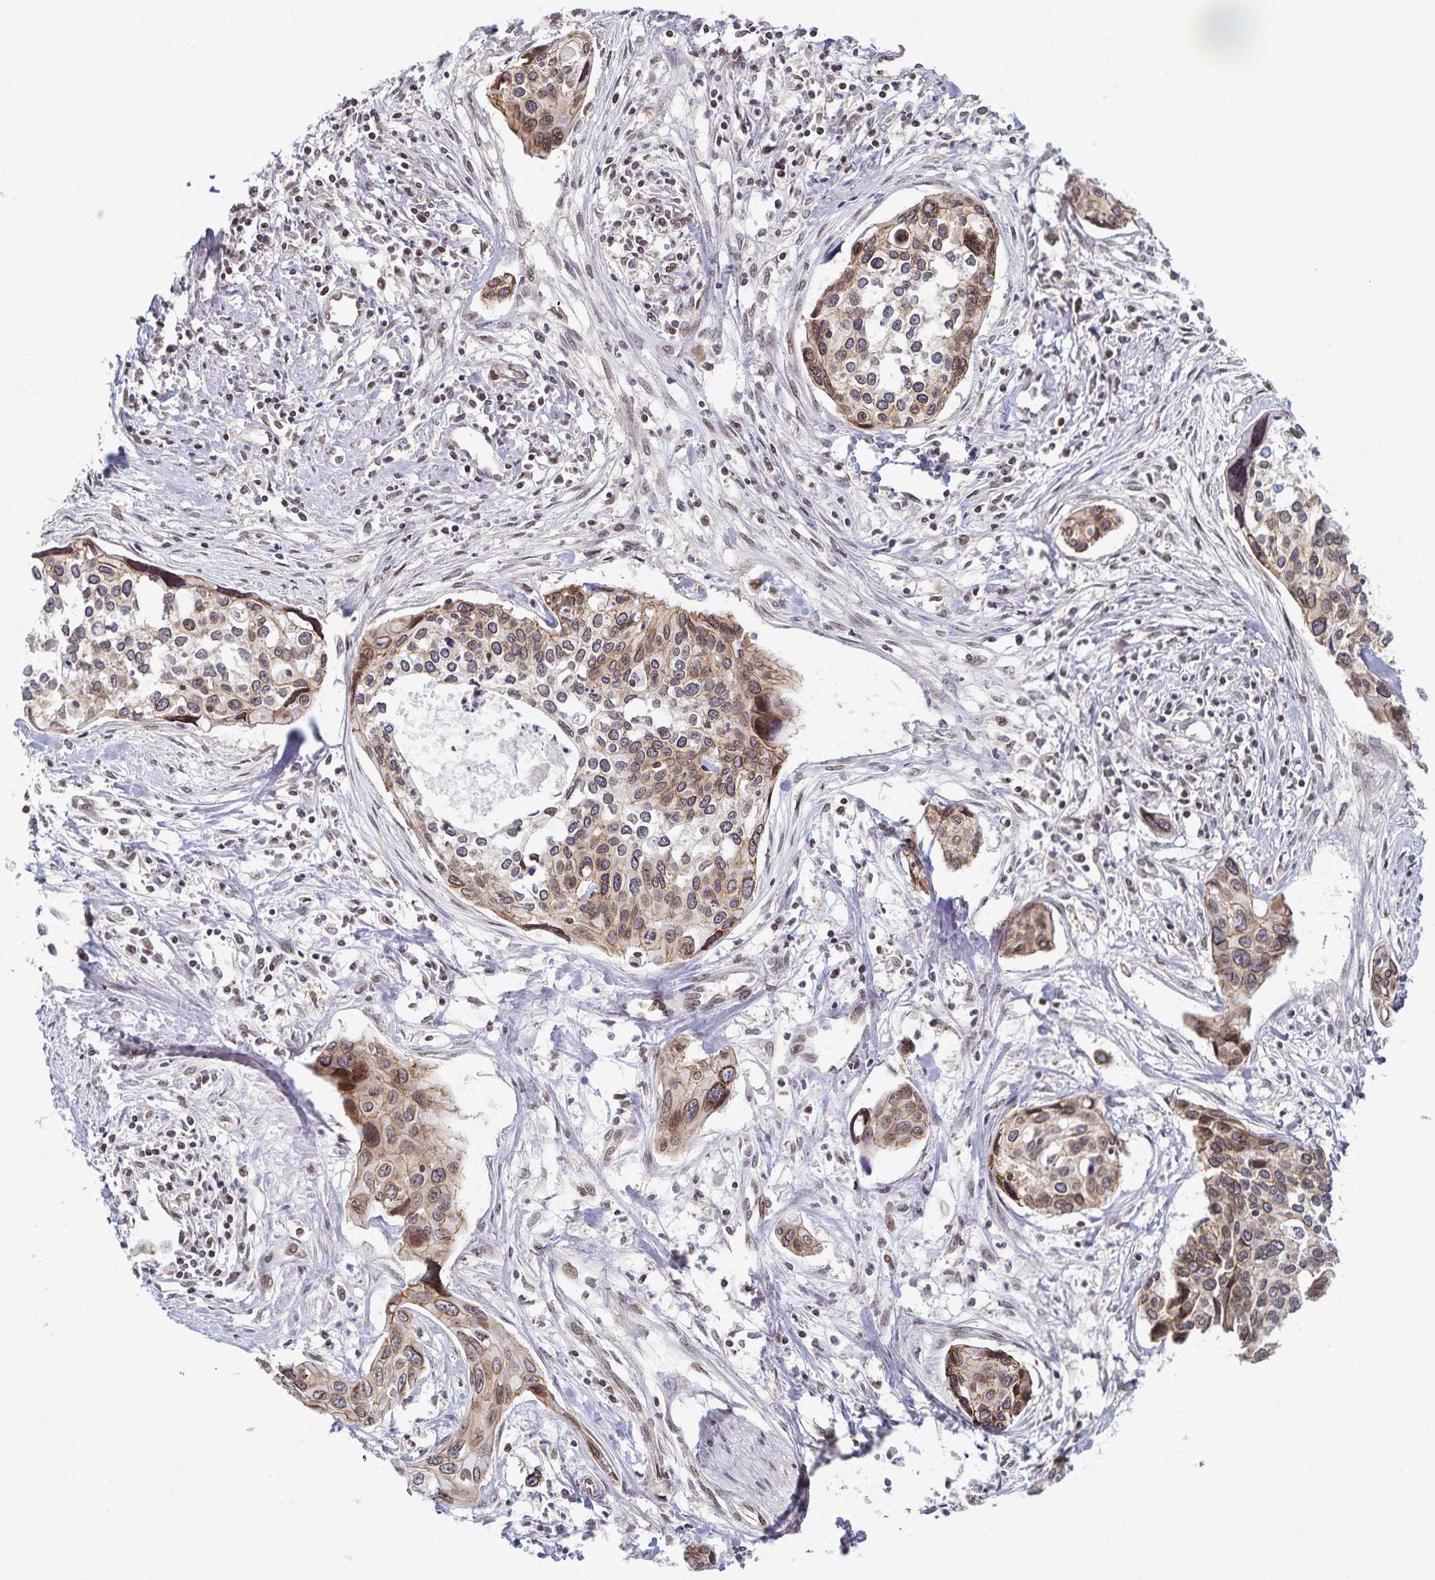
{"staining": {"intensity": "weak", "quantity": ">75%", "location": "cytoplasmic/membranous,nuclear"}, "tissue": "cervical cancer", "cell_type": "Tumor cells", "image_type": "cancer", "snomed": [{"axis": "morphology", "description": "Squamous cell carcinoma, NOS"}, {"axis": "topography", "description": "Cervix"}], "caption": "Protein positivity by IHC exhibits weak cytoplasmic/membranous and nuclear expression in about >75% of tumor cells in cervical cancer. The staining was performed using DAB (3,3'-diaminobenzidine) to visualize the protein expression in brown, while the nuclei were stained in blue with hematoxylin (Magnification: 20x).", "gene": "RAB9B", "patient": {"sex": "female", "age": 31}}